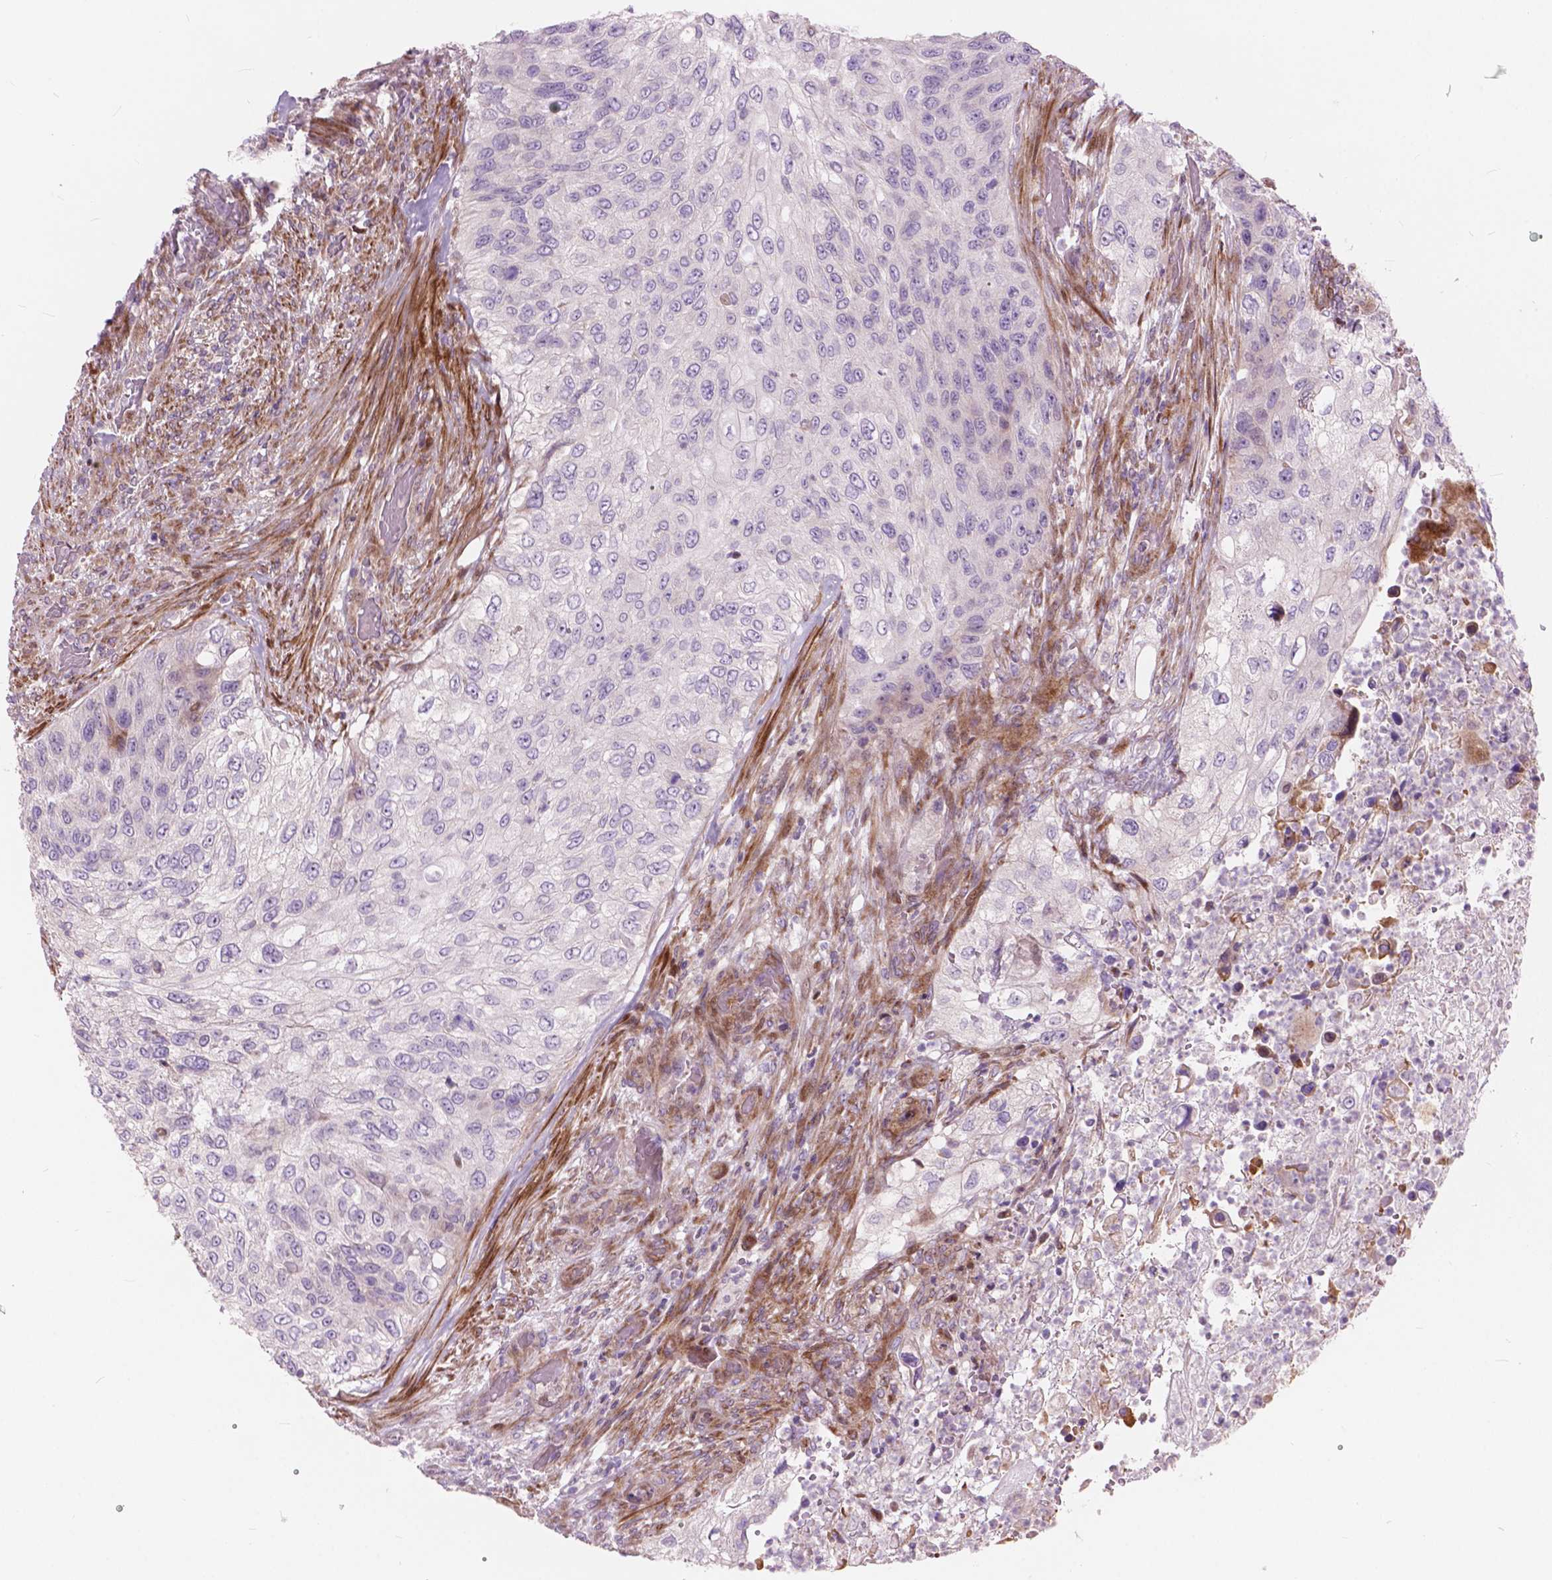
{"staining": {"intensity": "negative", "quantity": "none", "location": "none"}, "tissue": "urothelial cancer", "cell_type": "Tumor cells", "image_type": "cancer", "snomed": [{"axis": "morphology", "description": "Urothelial carcinoma, High grade"}, {"axis": "topography", "description": "Urinary bladder"}], "caption": "Urothelial carcinoma (high-grade) was stained to show a protein in brown. There is no significant staining in tumor cells.", "gene": "MORN1", "patient": {"sex": "female", "age": 60}}